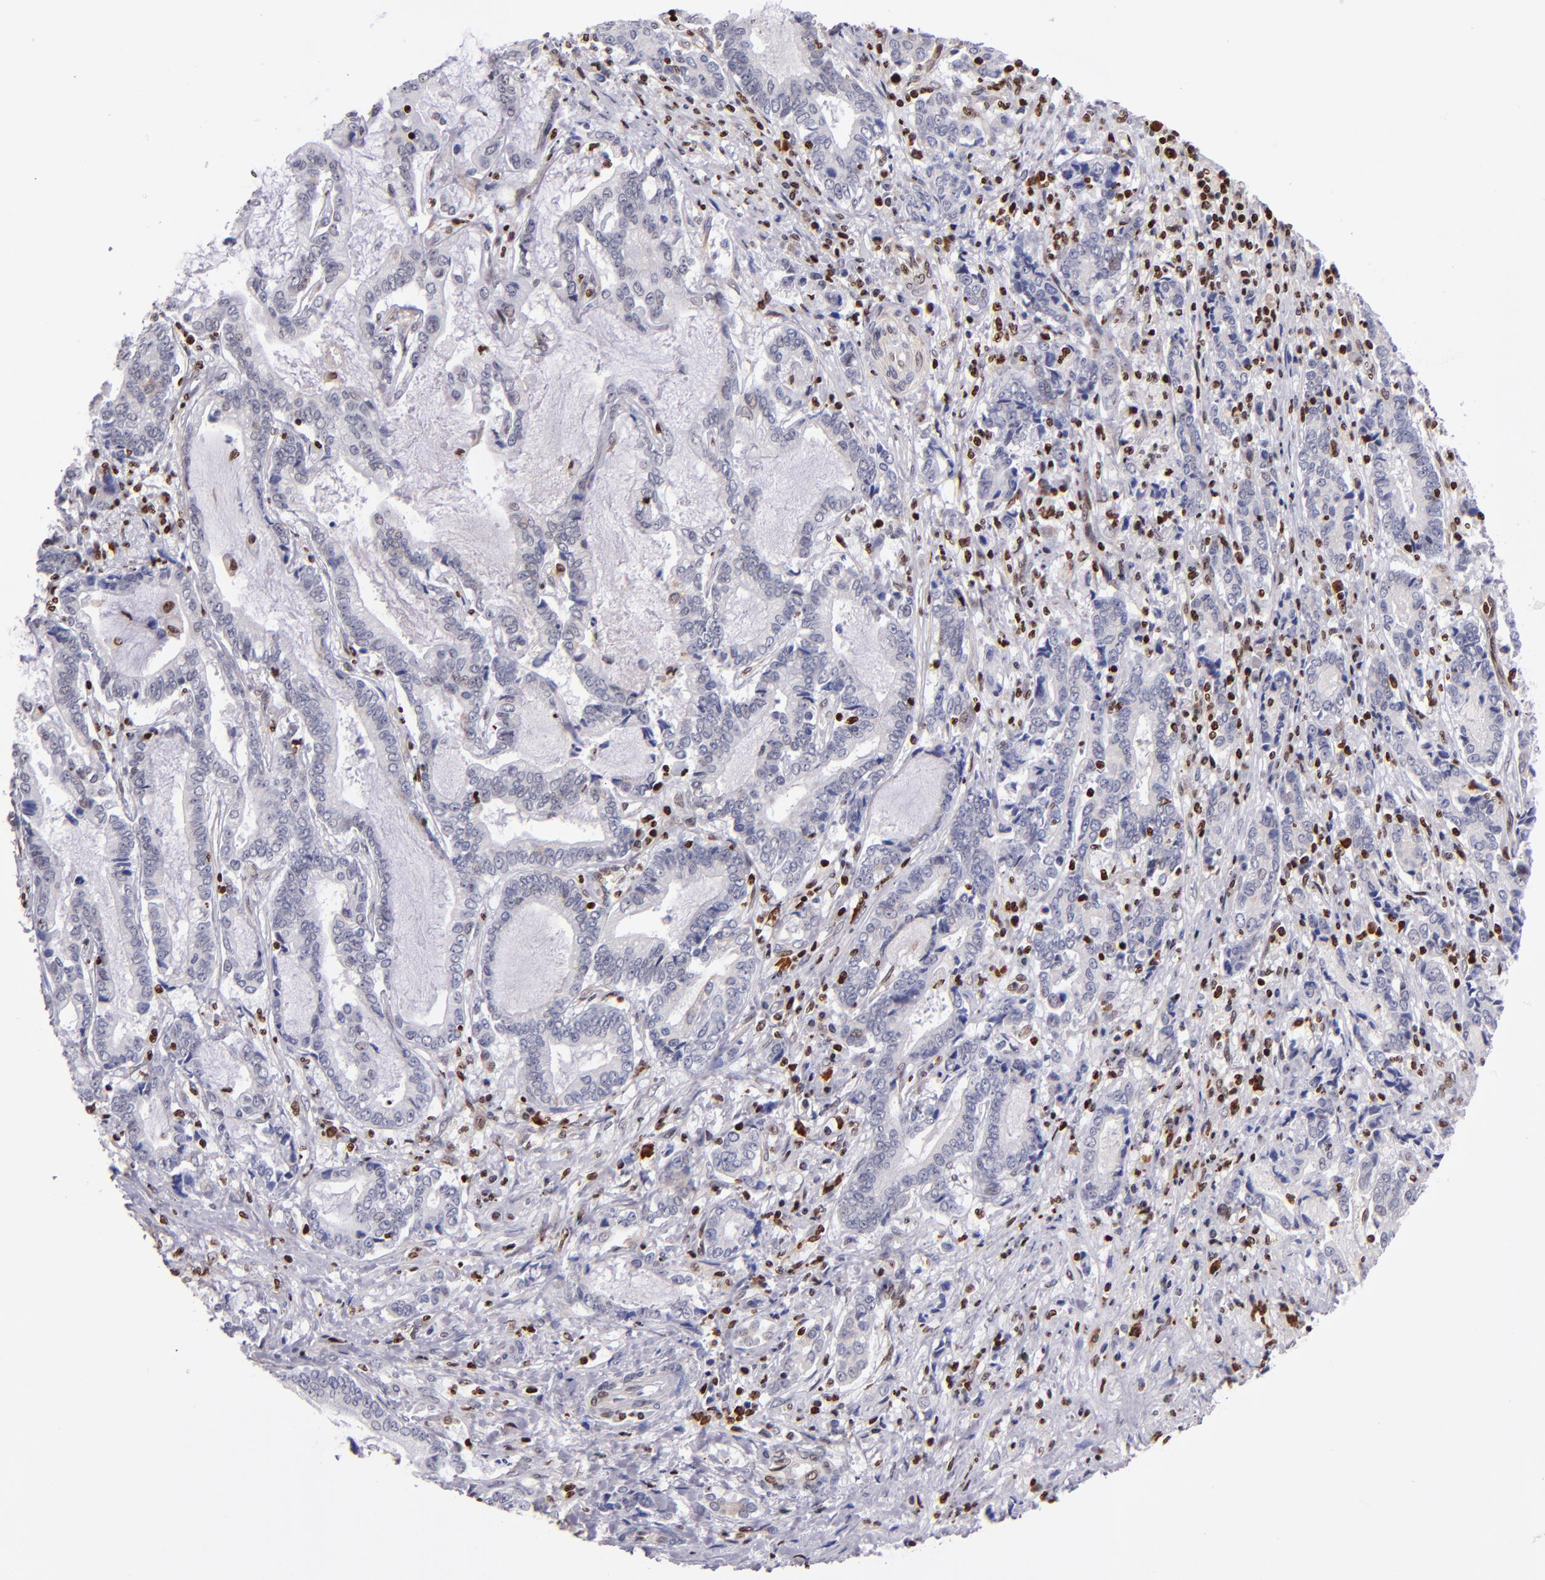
{"staining": {"intensity": "weak", "quantity": "<25%", "location": "nuclear"}, "tissue": "liver cancer", "cell_type": "Tumor cells", "image_type": "cancer", "snomed": [{"axis": "morphology", "description": "Cholangiocarcinoma"}, {"axis": "topography", "description": "Liver"}], "caption": "Liver cancer (cholangiocarcinoma) was stained to show a protein in brown. There is no significant positivity in tumor cells.", "gene": "CDKL5", "patient": {"sex": "male", "age": 57}}